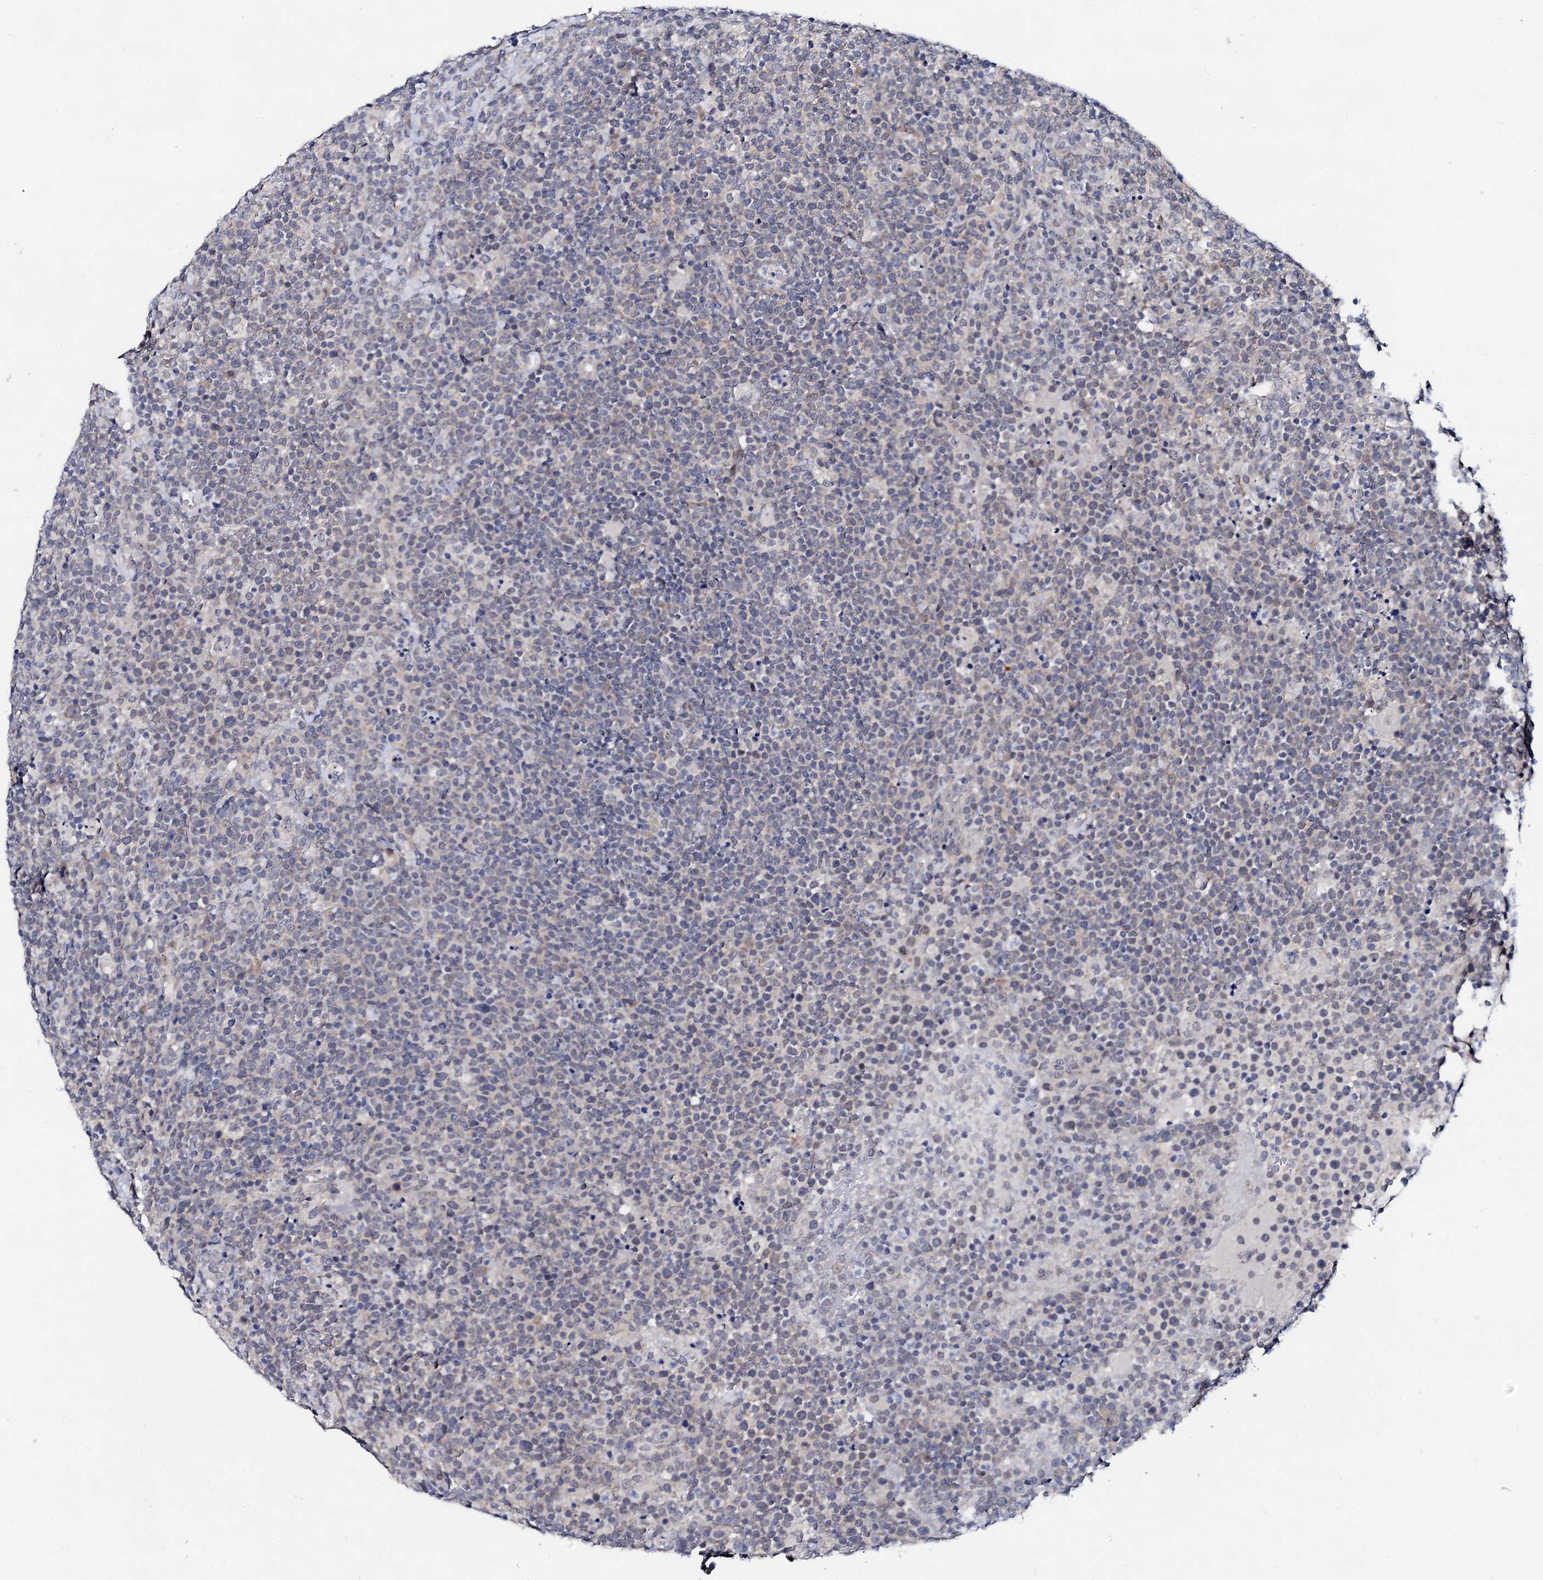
{"staining": {"intensity": "negative", "quantity": "none", "location": "none"}, "tissue": "lymphoma", "cell_type": "Tumor cells", "image_type": "cancer", "snomed": [{"axis": "morphology", "description": "Malignant lymphoma, non-Hodgkin's type, High grade"}, {"axis": "topography", "description": "Lymph node"}], "caption": "Immunohistochemistry image of neoplastic tissue: human high-grade malignant lymphoma, non-Hodgkin's type stained with DAB (3,3'-diaminobenzidine) demonstrates no significant protein positivity in tumor cells. (IHC, brightfield microscopy, high magnification).", "gene": "CAPRIN2", "patient": {"sex": "male", "age": 61}}